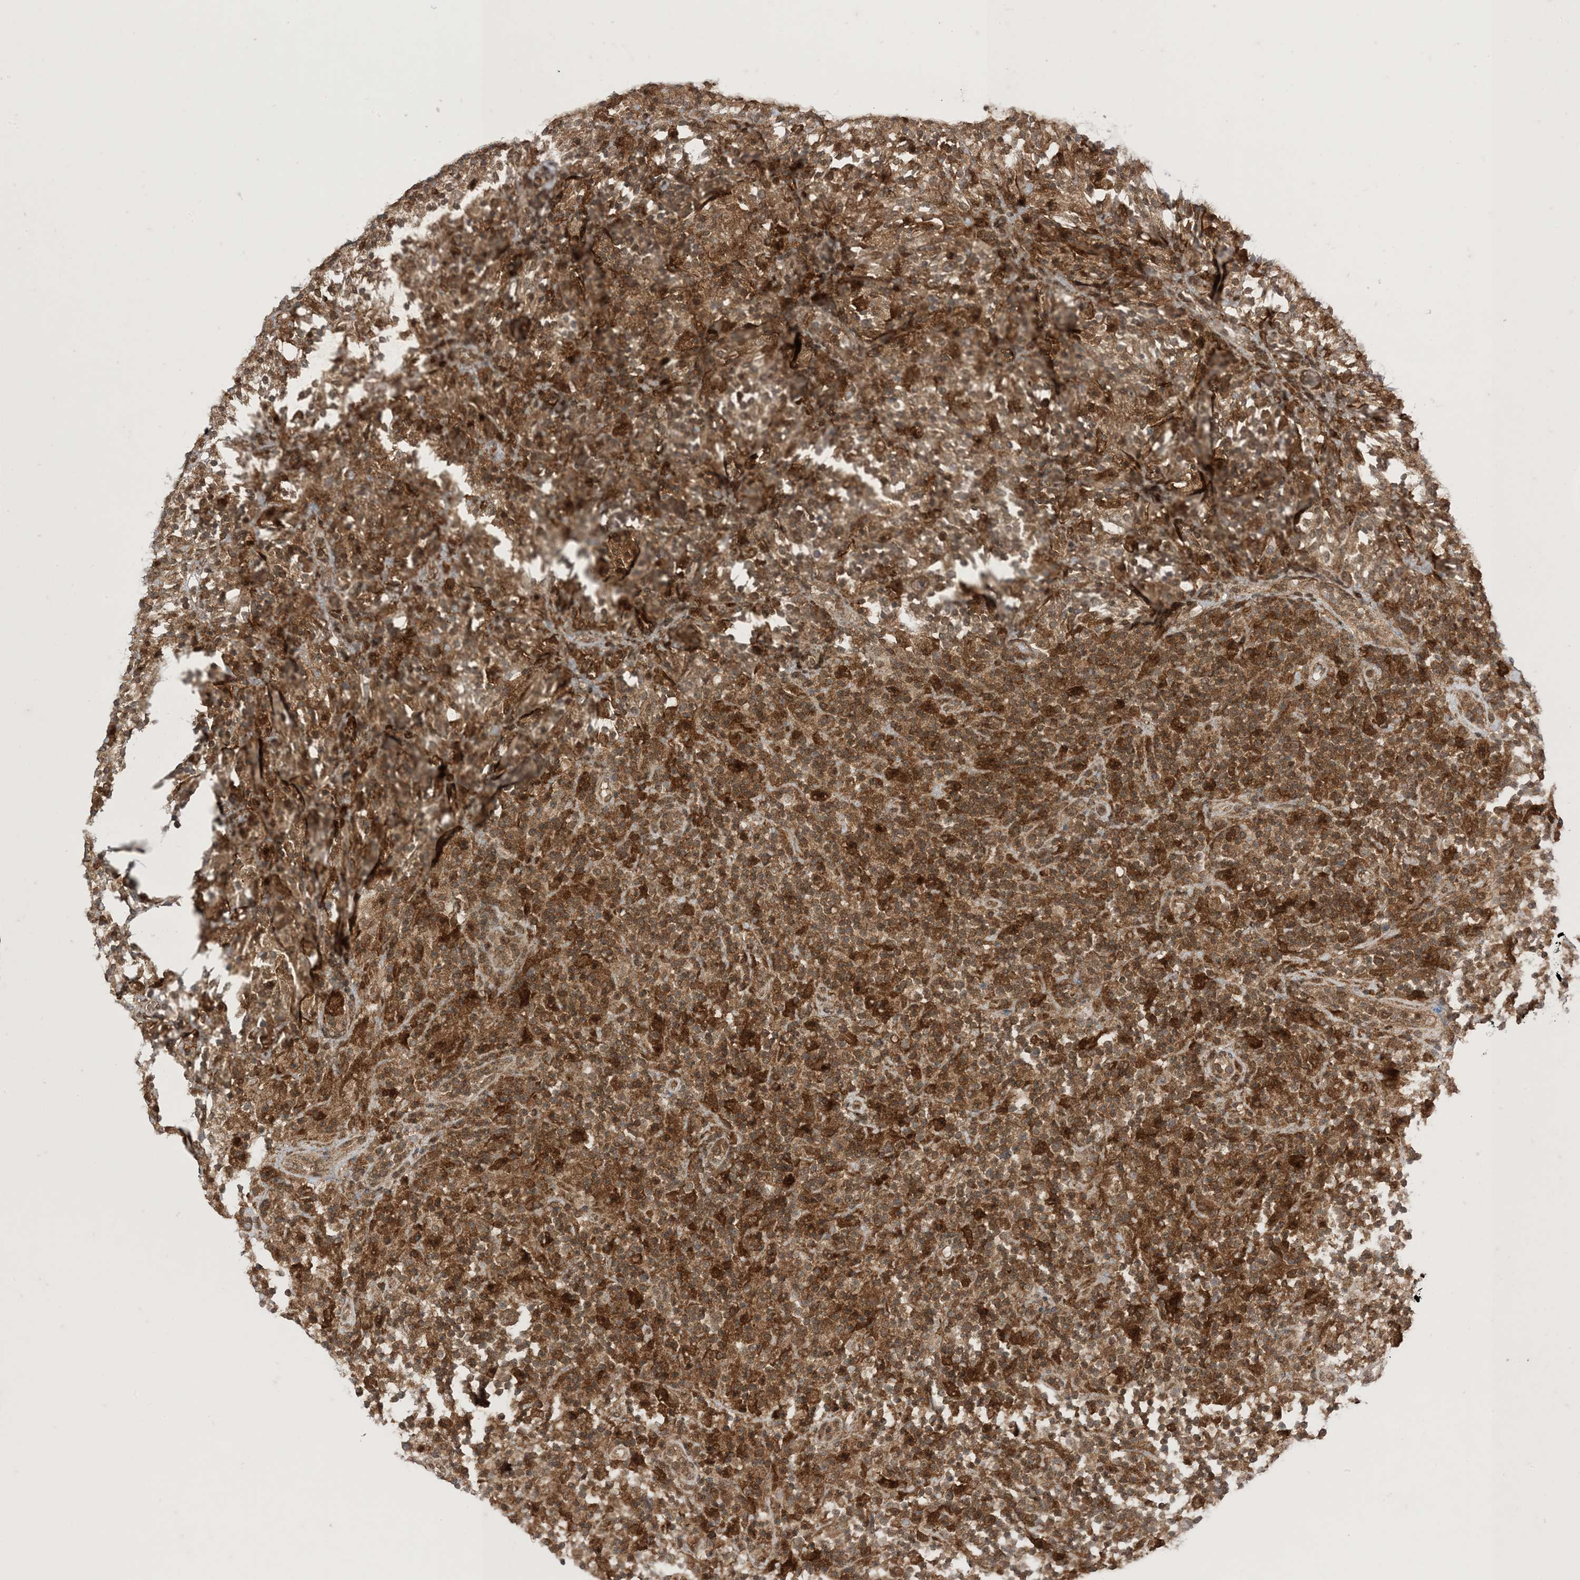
{"staining": {"intensity": "strong", "quantity": ">75%", "location": "cytoplasmic/membranous"}, "tissue": "lymphoma", "cell_type": "Tumor cells", "image_type": "cancer", "snomed": [{"axis": "morphology", "description": "Hodgkin's disease, NOS"}, {"axis": "topography", "description": "Lymph node"}], "caption": "Brown immunohistochemical staining in lymphoma shows strong cytoplasmic/membranous staining in approximately >75% of tumor cells. (IHC, brightfield microscopy, high magnification).", "gene": "PTPA", "patient": {"sex": "male", "age": 70}}